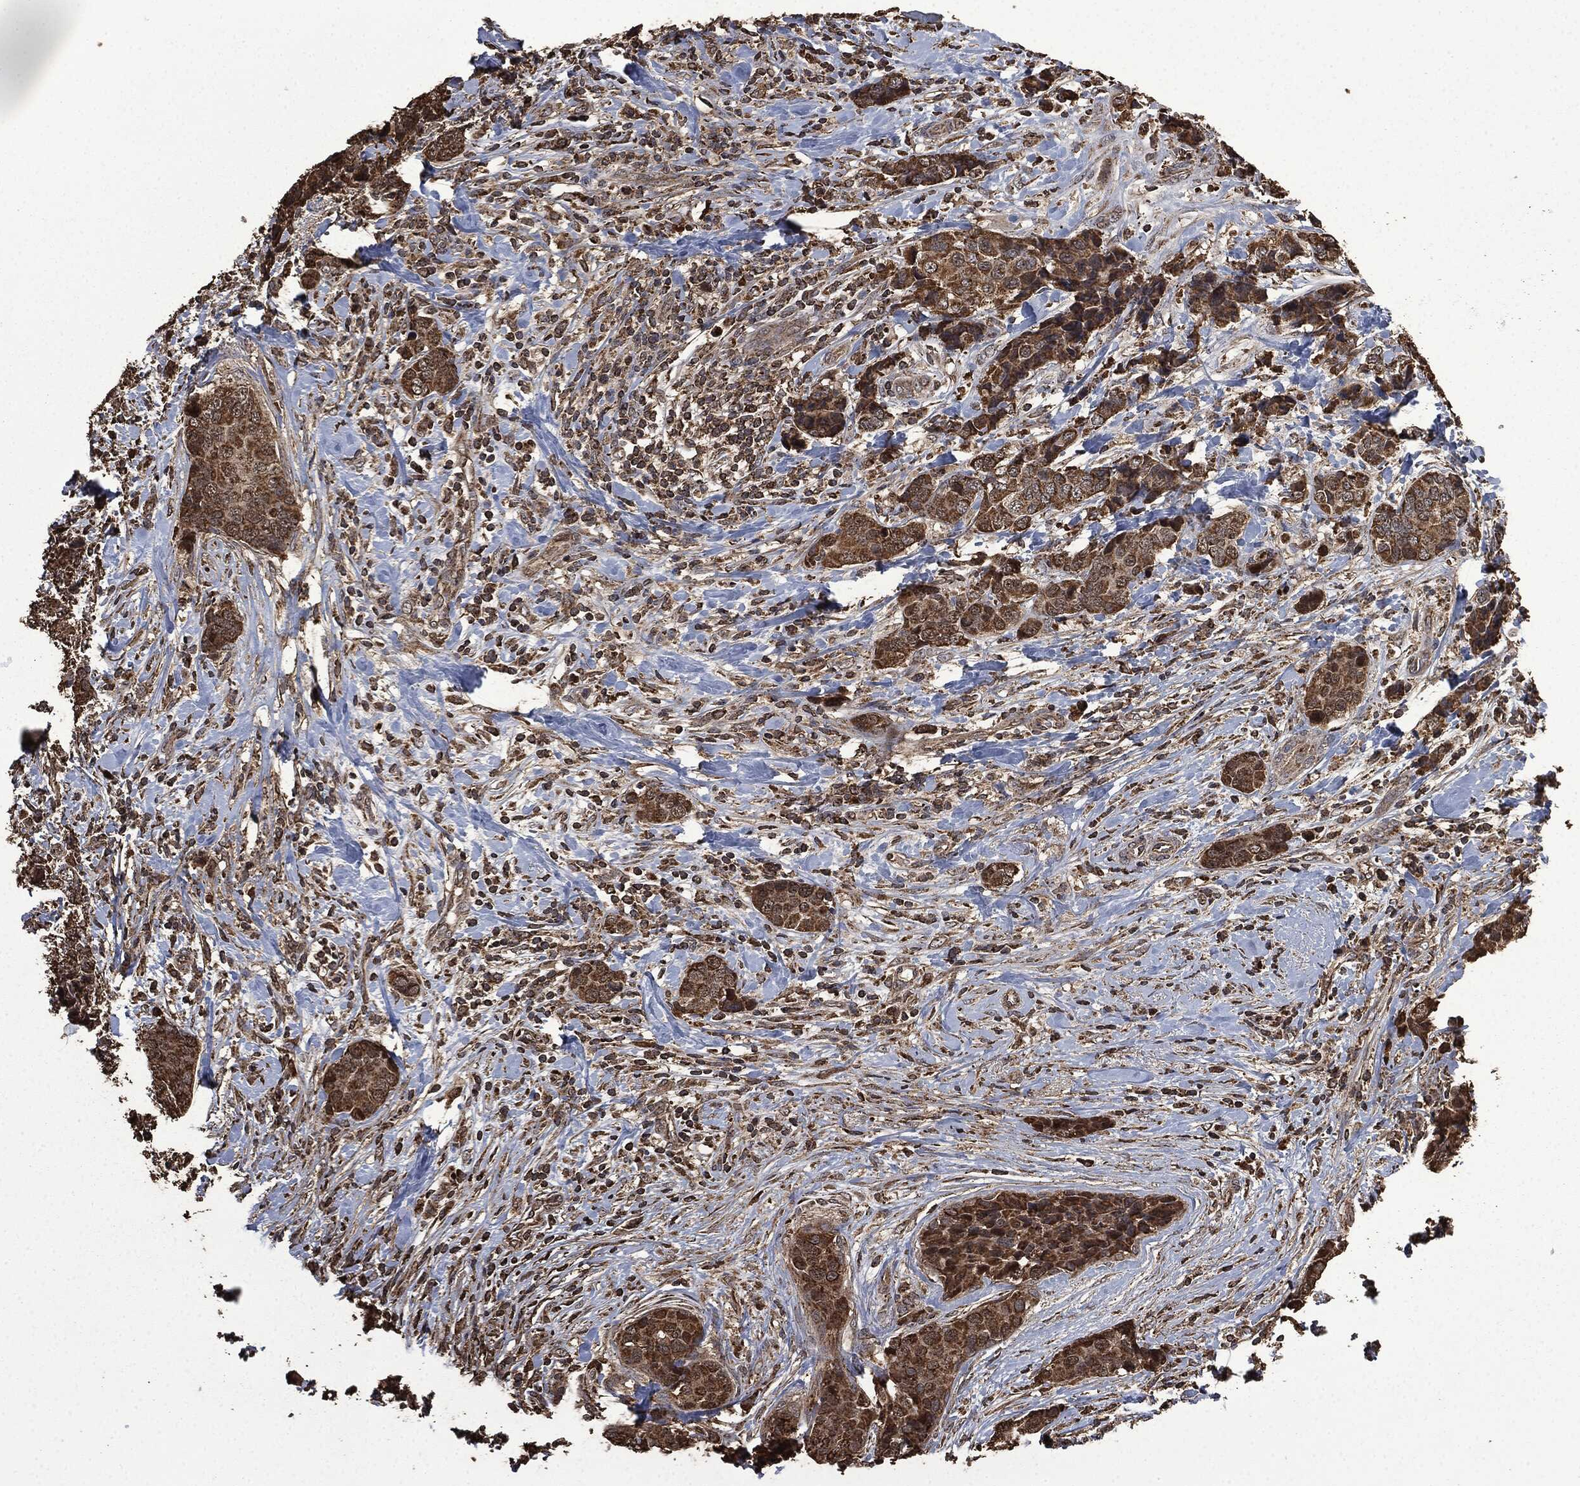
{"staining": {"intensity": "moderate", "quantity": ">75%", "location": "cytoplasmic/membranous"}, "tissue": "breast cancer", "cell_type": "Tumor cells", "image_type": "cancer", "snomed": [{"axis": "morphology", "description": "Lobular carcinoma"}, {"axis": "topography", "description": "Breast"}], "caption": "IHC of breast cancer exhibits medium levels of moderate cytoplasmic/membranous expression in about >75% of tumor cells.", "gene": "LIG3", "patient": {"sex": "female", "age": 59}}